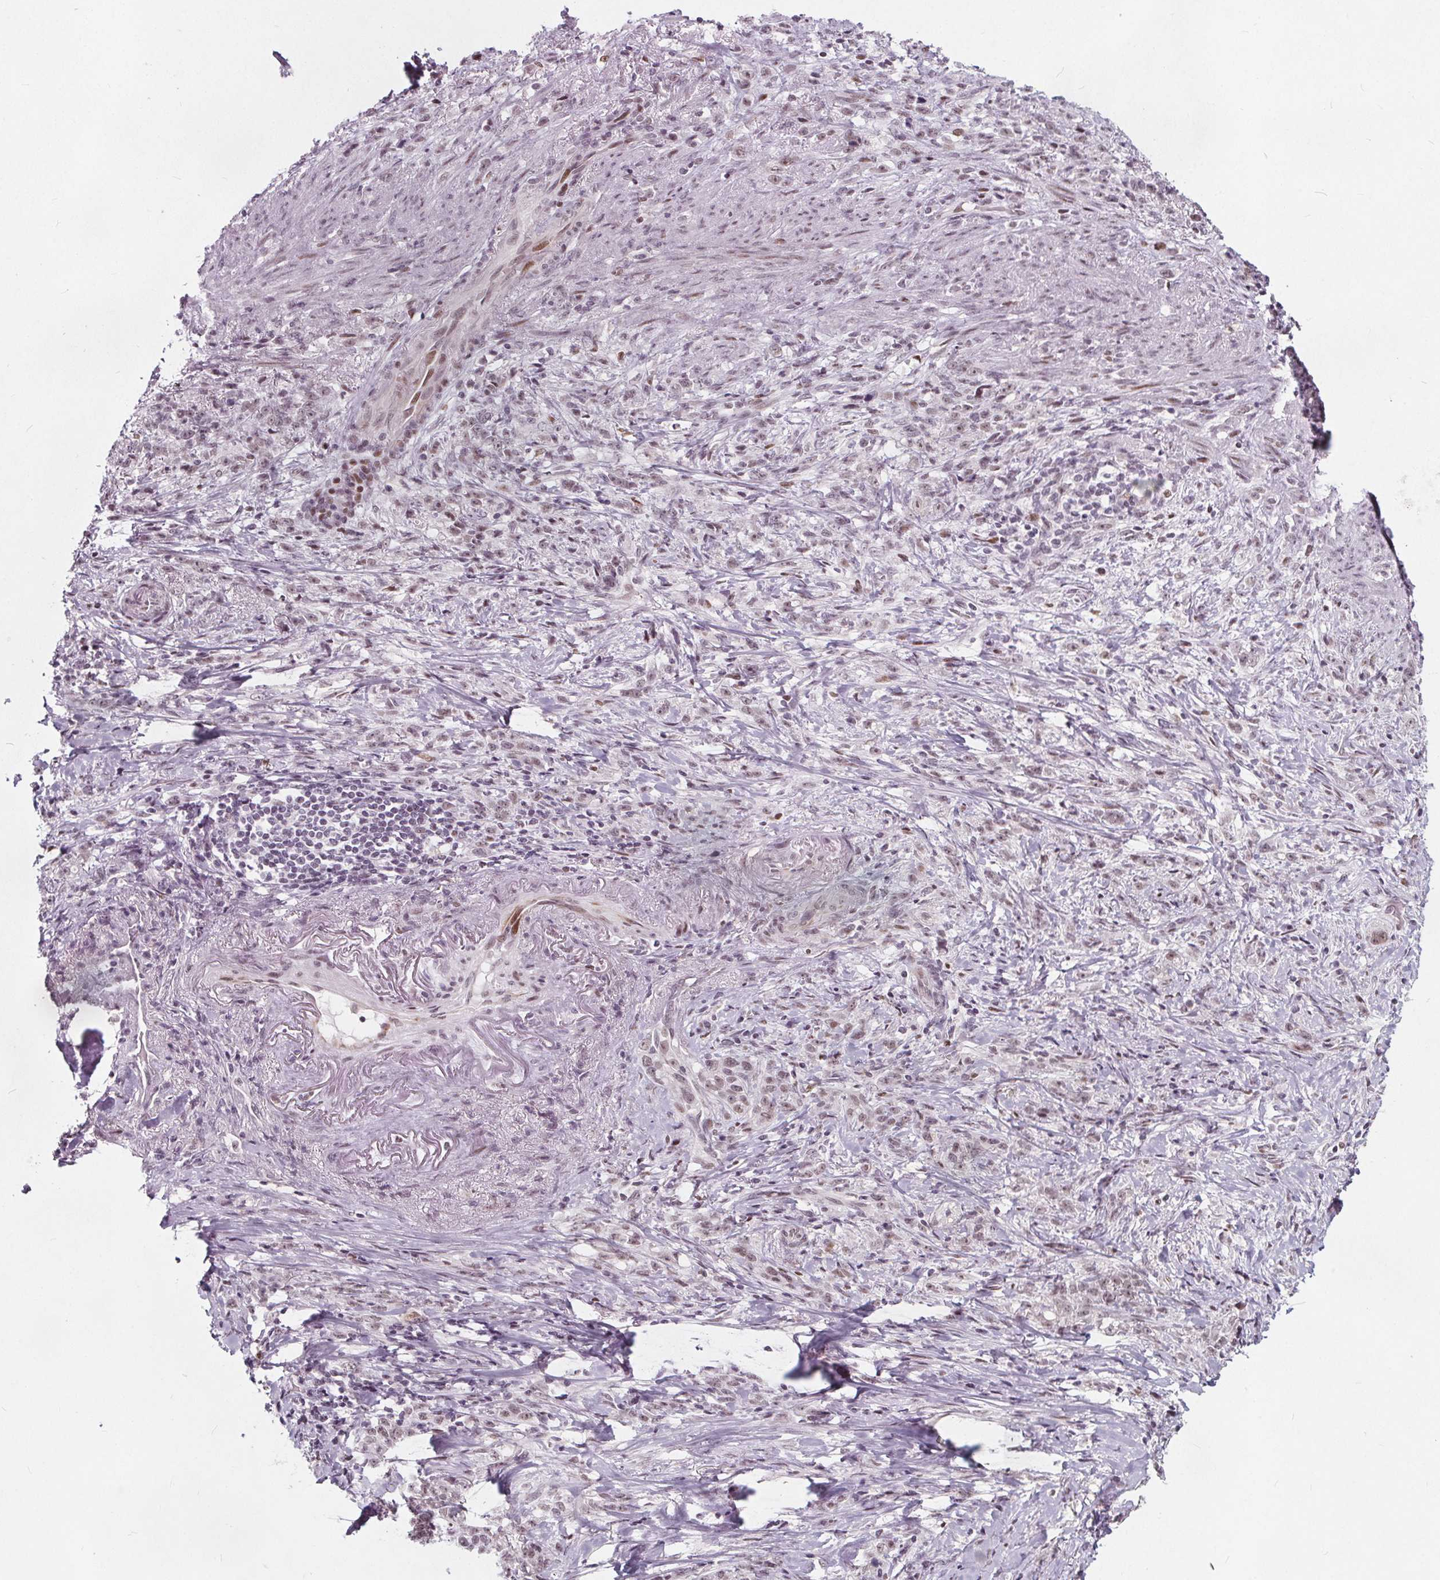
{"staining": {"intensity": "moderate", "quantity": "25%-75%", "location": "nuclear"}, "tissue": "stomach cancer", "cell_type": "Tumor cells", "image_type": "cancer", "snomed": [{"axis": "morphology", "description": "Adenocarcinoma, NOS"}, {"axis": "topography", "description": "Stomach, lower"}], "caption": "High-magnification brightfield microscopy of stomach adenocarcinoma stained with DAB (3,3'-diaminobenzidine) (brown) and counterstained with hematoxylin (blue). tumor cells exhibit moderate nuclear expression is present in approximately25%-75% of cells.", "gene": "TAF6L", "patient": {"sex": "male", "age": 88}}